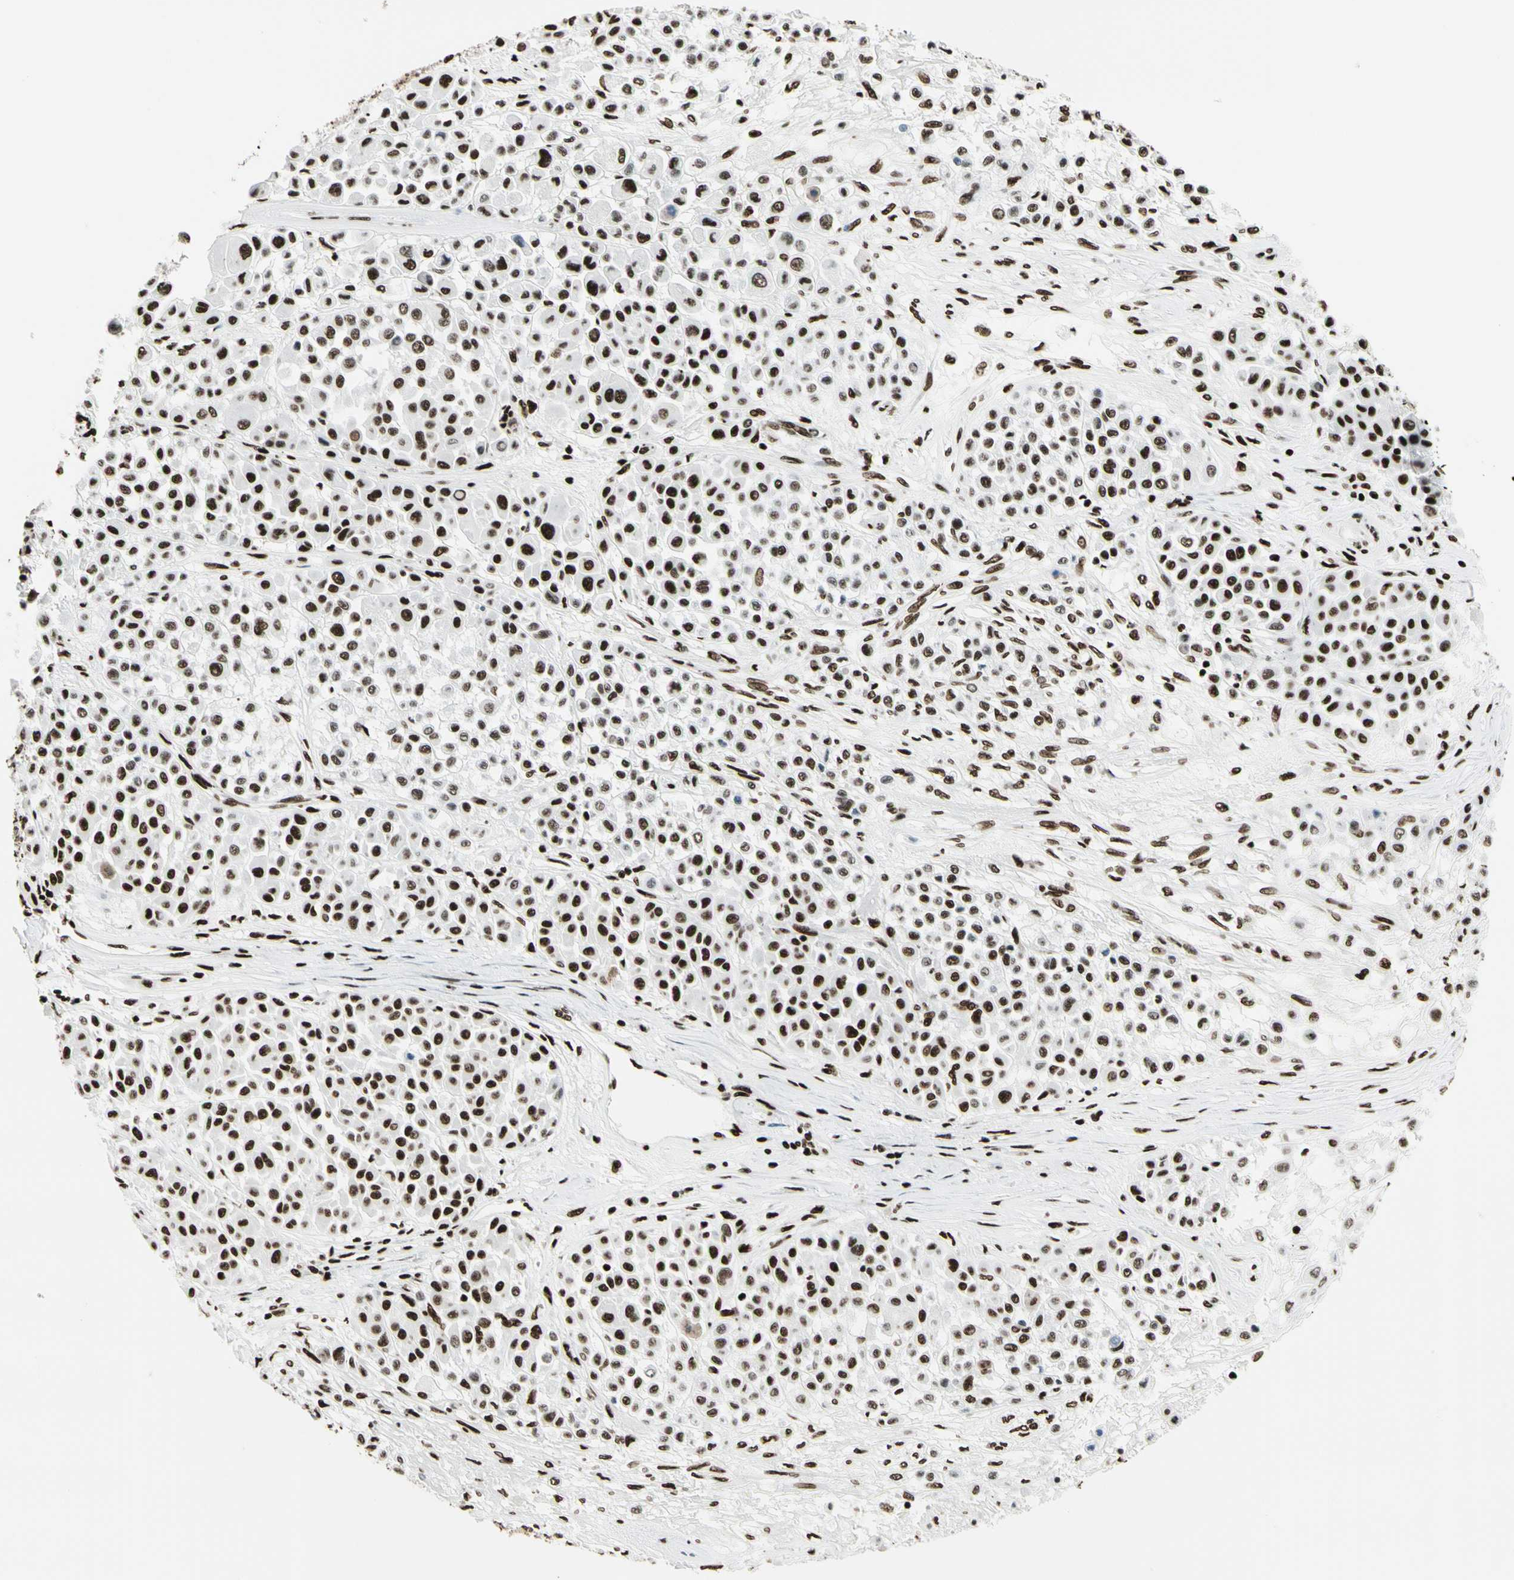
{"staining": {"intensity": "strong", "quantity": ">75%", "location": "nuclear"}, "tissue": "melanoma", "cell_type": "Tumor cells", "image_type": "cancer", "snomed": [{"axis": "morphology", "description": "Malignant melanoma, Metastatic site"}, {"axis": "topography", "description": "Soft tissue"}], "caption": "An IHC micrograph of tumor tissue is shown. Protein staining in brown labels strong nuclear positivity in malignant melanoma (metastatic site) within tumor cells. (IHC, brightfield microscopy, high magnification).", "gene": "CCAR1", "patient": {"sex": "male", "age": 41}}